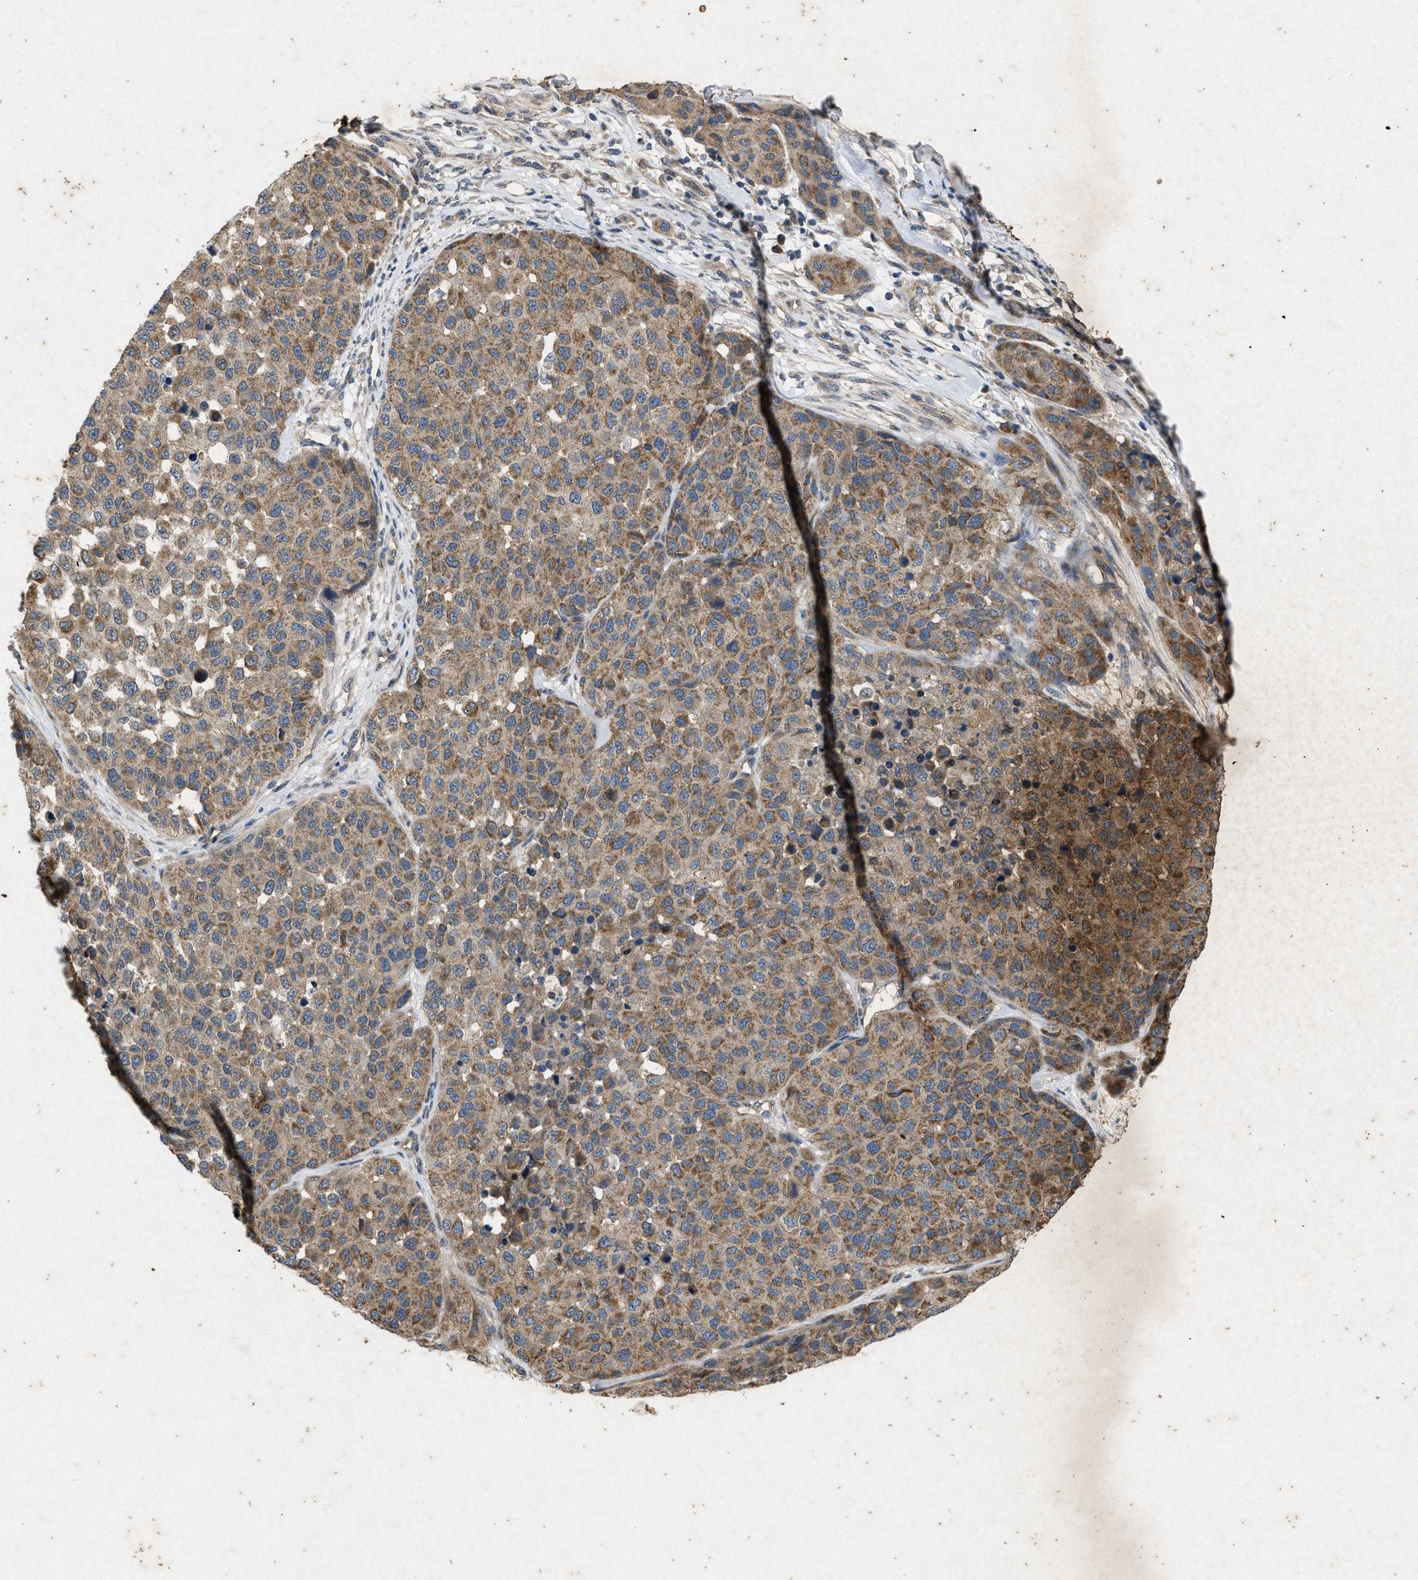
{"staining": {"intensity": "moderate", "quantity": ">75%", "location": "cytoplasmic/membranous"}, "tissue": "melanoma", "cell_type": "Tumor cells", "image_type": "cancer", "snomed": [{"axis": "morphology", "description": "Malignant melanoma, NOS"}, {"axis": "topography", "description": "Skin"}], "caption": "The photomicrograph shows staining of malignant melanoma, revealing moderate cytoplasmic/membranous protein expression (brown color) within tumor cells.", "gene": "PRKG2", "patient": {"sex": "male", "age": 62}}